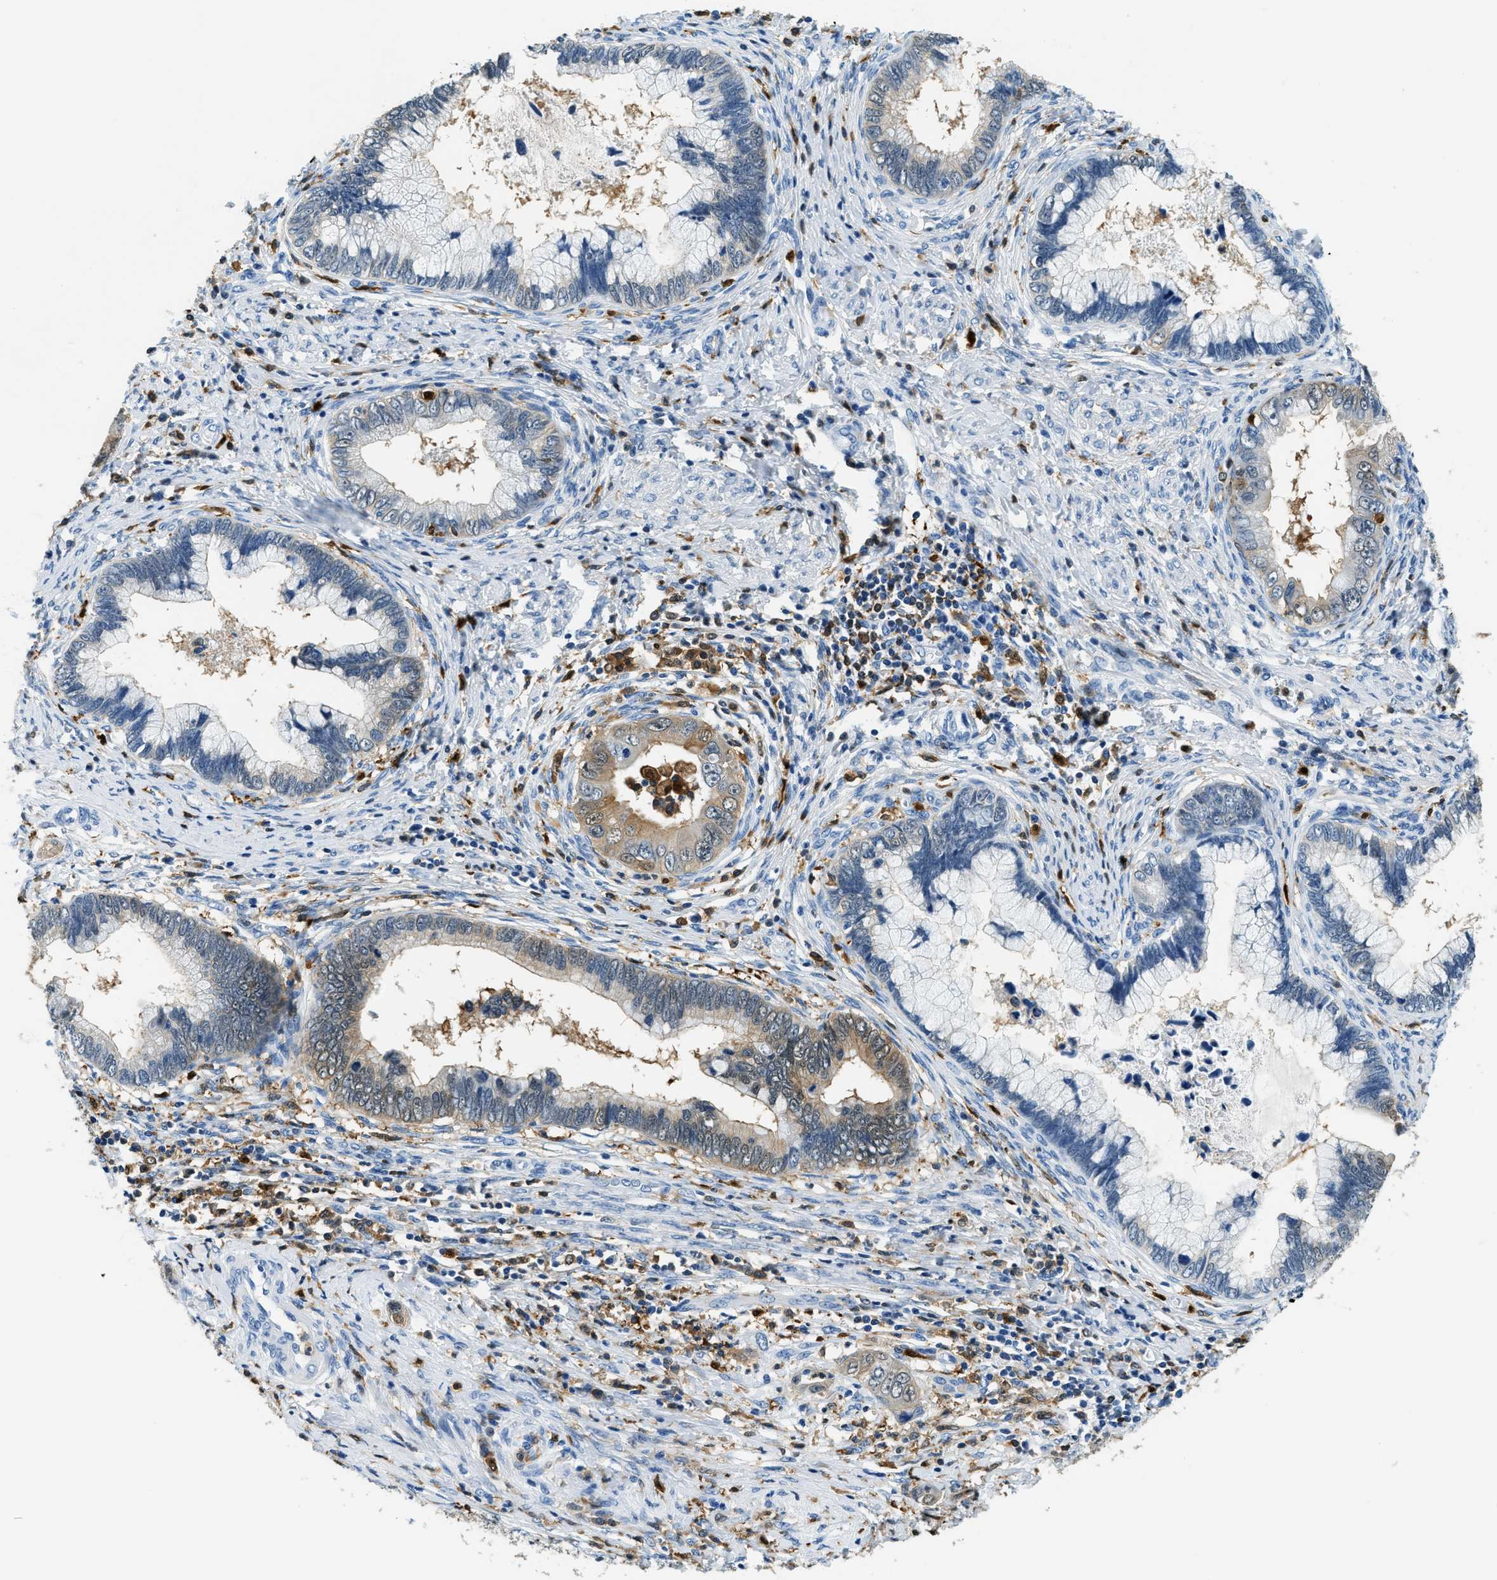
{"staining": {"intensity": "moderate", "quantity": "<25%", "location": "cytoplasmic/membranous"}, "tissue": "cervical cancer", "cell_type": "Tumor cells", "image_type": "cancer", "snomed": [{"axis": "morphology", "description": "Adenocarcinoma, NOS"}, {"axis": "topography", "description": "Cervix"}], "caption": "A micrograph of human adenocarcinoma (cervical) stained for a protein reveals moderate cytoplasmic/membranous brown staining in tumor cells.", "gene": "CAPG", "patient": {"sex": "female", "age": 44}}